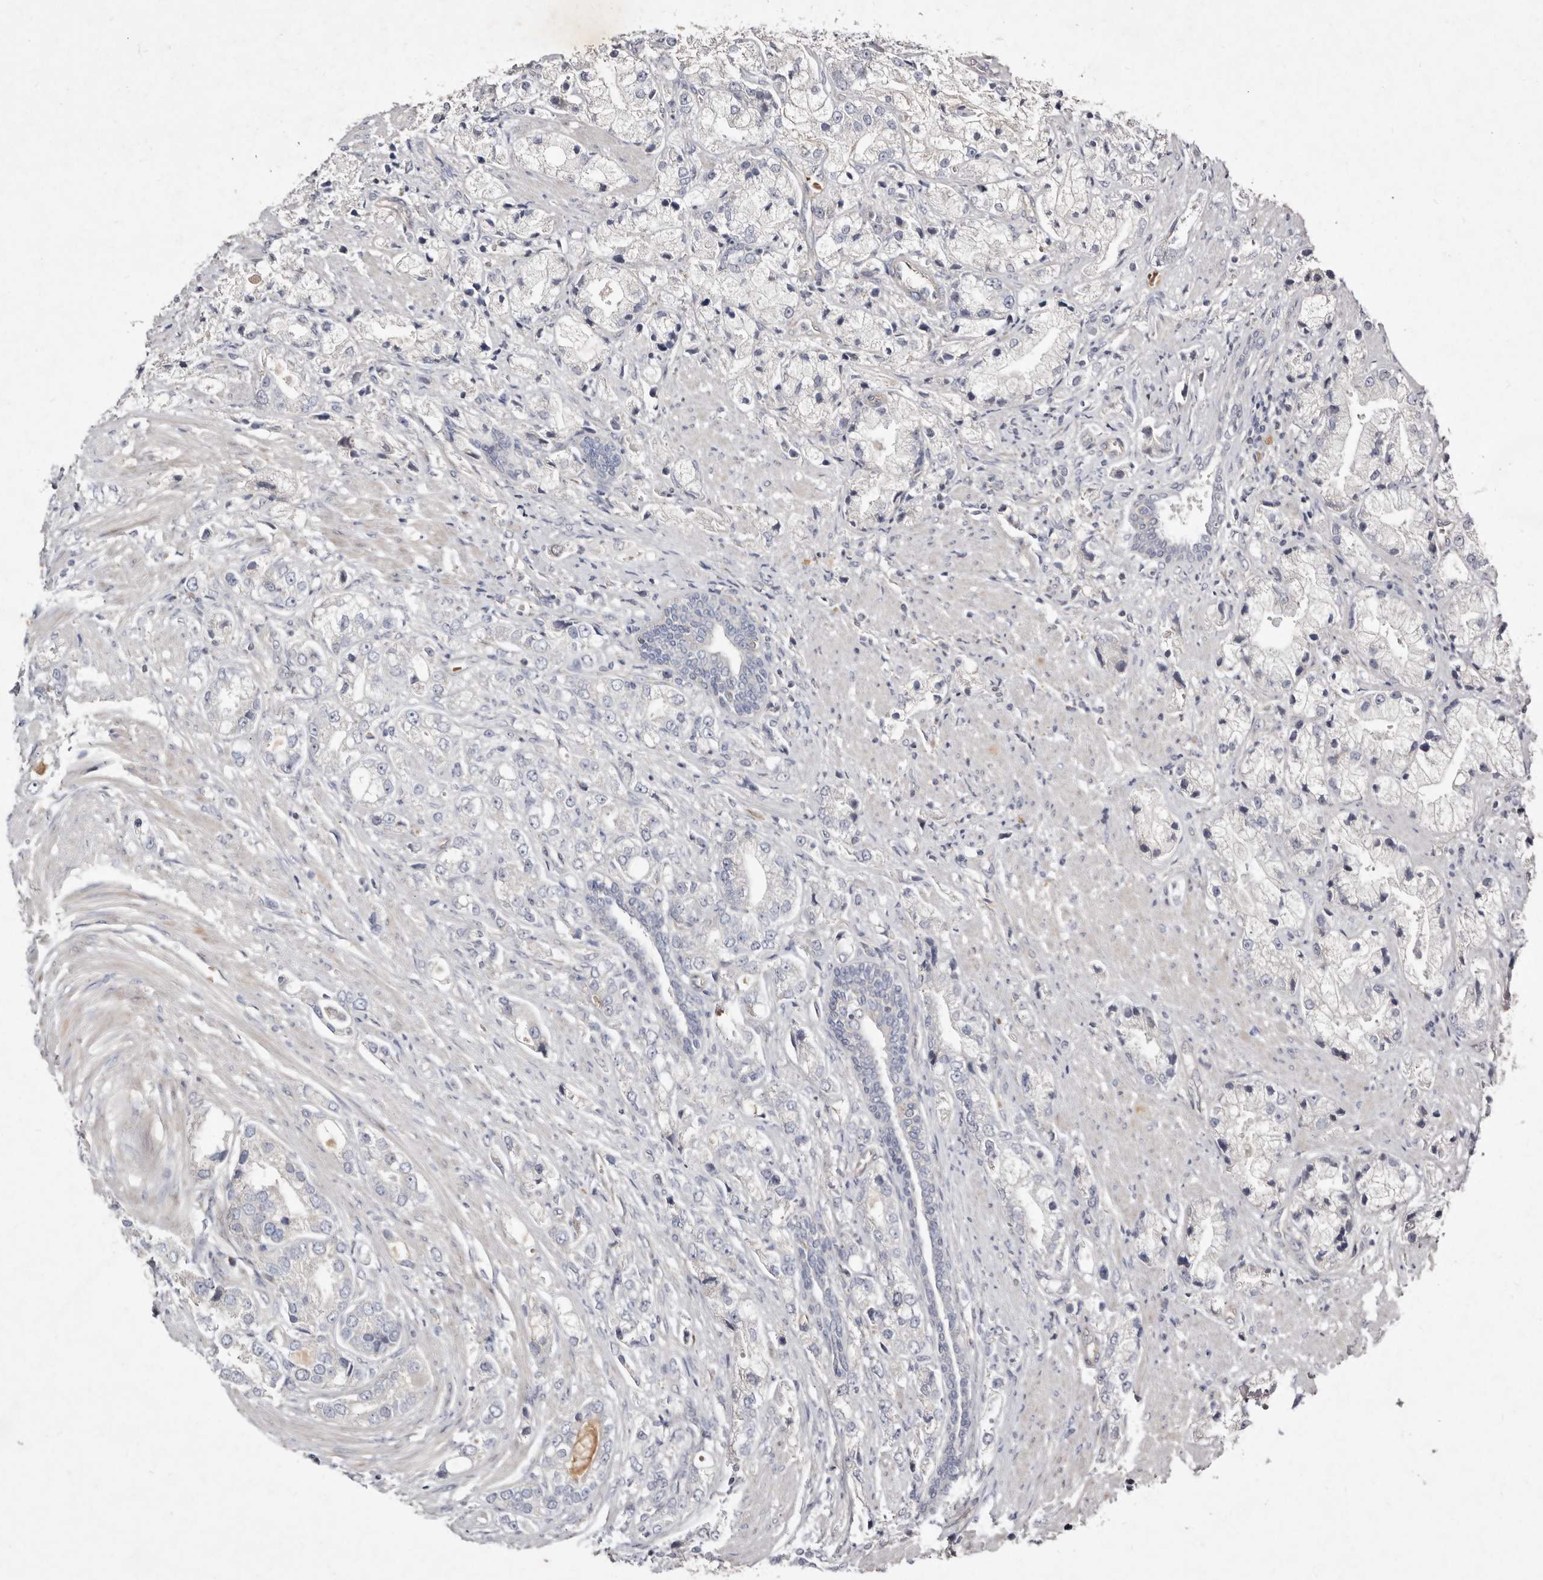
{"staining": {"intensity": "negative", "quantity": "none", "location": "none"}, "tissue": "prostate cancer", "cell_type": "Tumor cells", "image_type": "cancer", "snomed": [{"axis": "morphology", "description": "Adenocarcinoma, High grade"}, {"axis": "topography", "description": "Prostate"}], "caption": "Prostate cancer was stained to show a protein in brown. There is no significant staining in tumor cells. Nuclei are stained in blue.", "gene": "SLC25A20", "patient": {"sex": "male", "age": 50}}